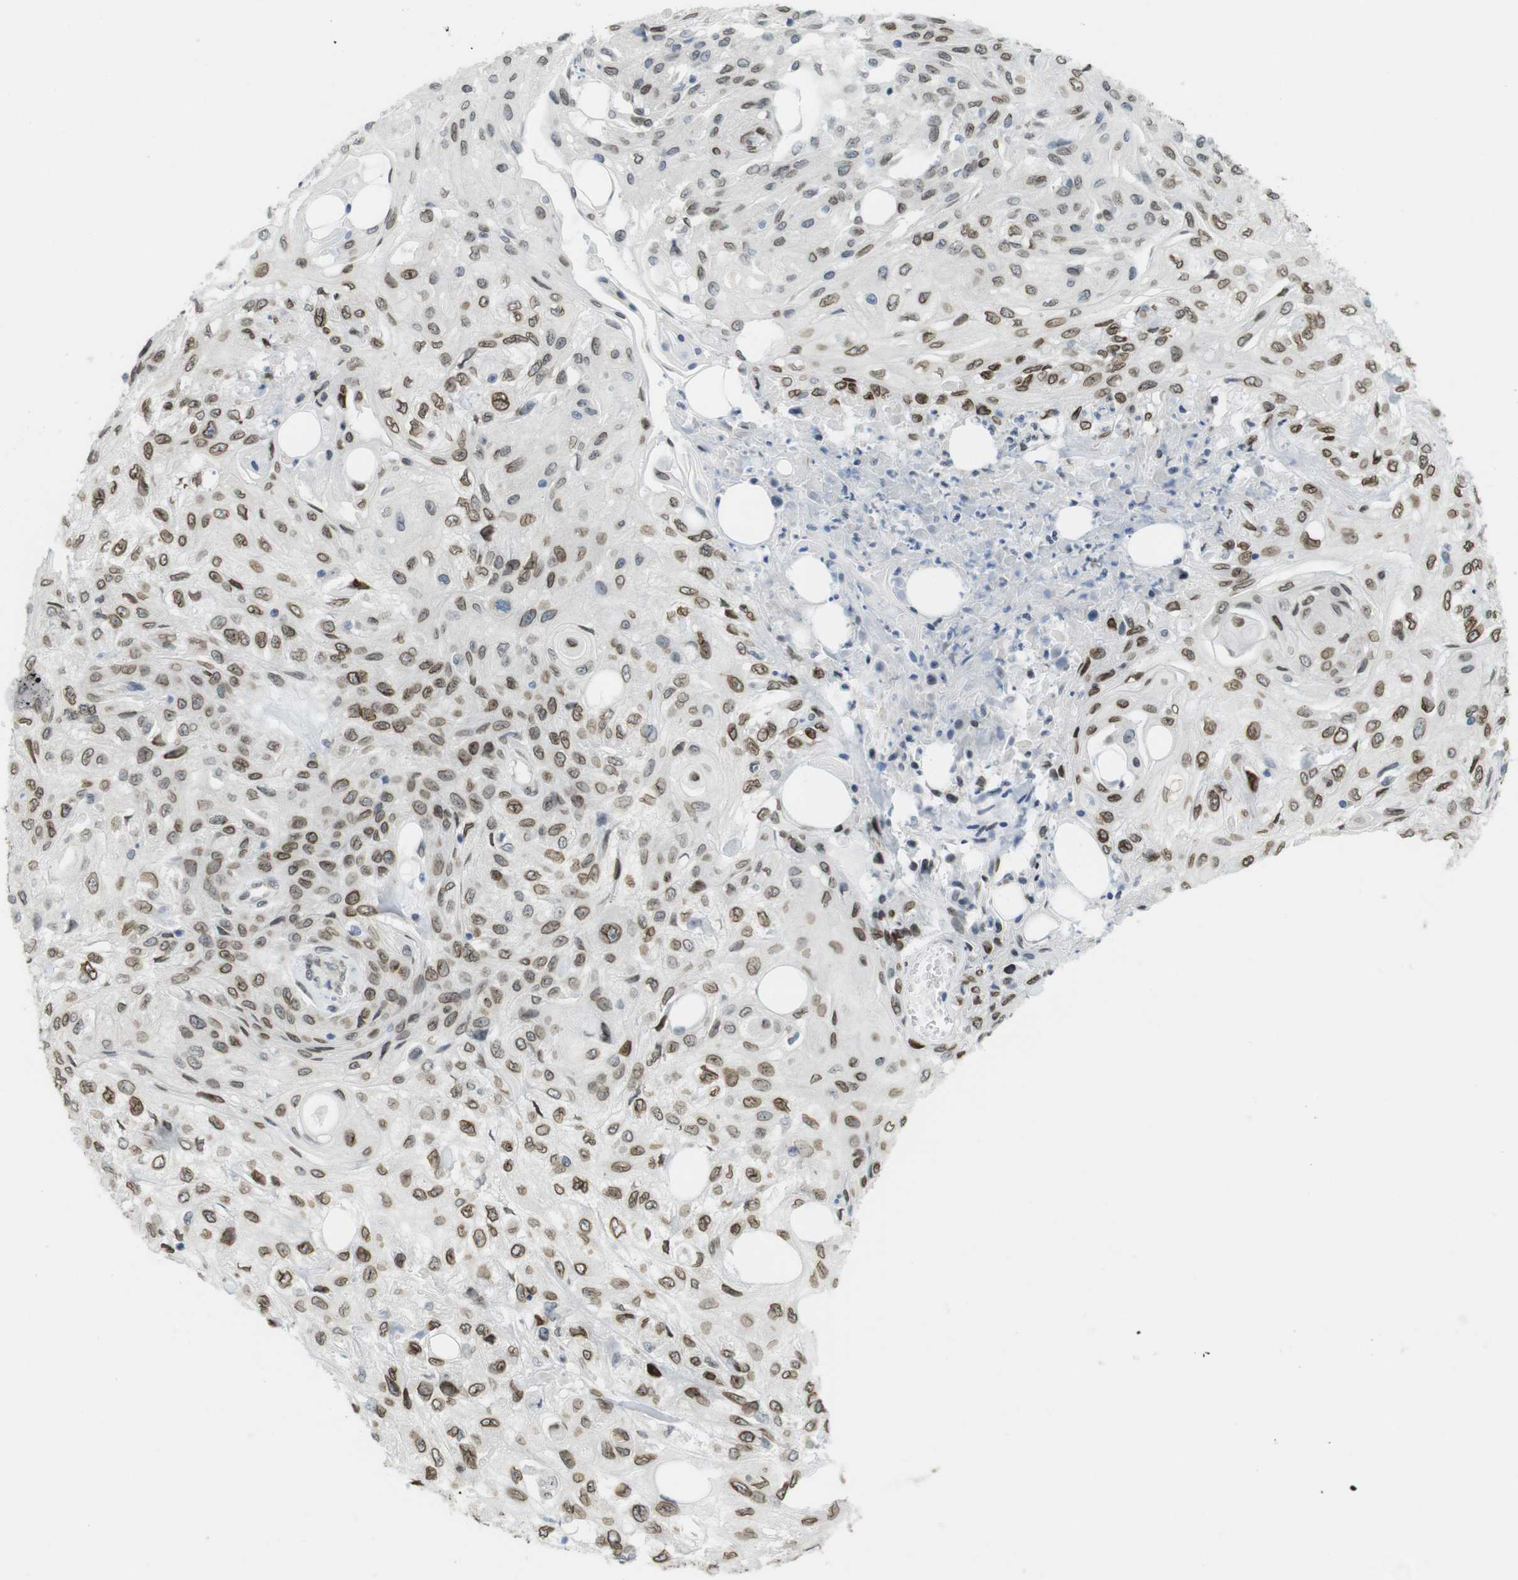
{"staining": {"intensity": "strong", "quantity": ">75%", "location": "cytoplasmic/membranous,nuclear"}, "tissue": "skin cancer", "cell_type": "Tumor cells", "image_type": "cancer", "snomed": [{"axis": "morphology", "description": "Squamous cell carcinoma, NOS"}, {"axis": "topography", "description": "Skin"}], "caption": "Immunohistochemical staining of human skin cancer (squamous cell carcinoma) demonstrates strong cytoplasmic/membranous and nuclear protein staining in approximately >75% of tumor cells.", "gene": "ARL6IP6", "patient": {"sex": "male", "age": 75}}